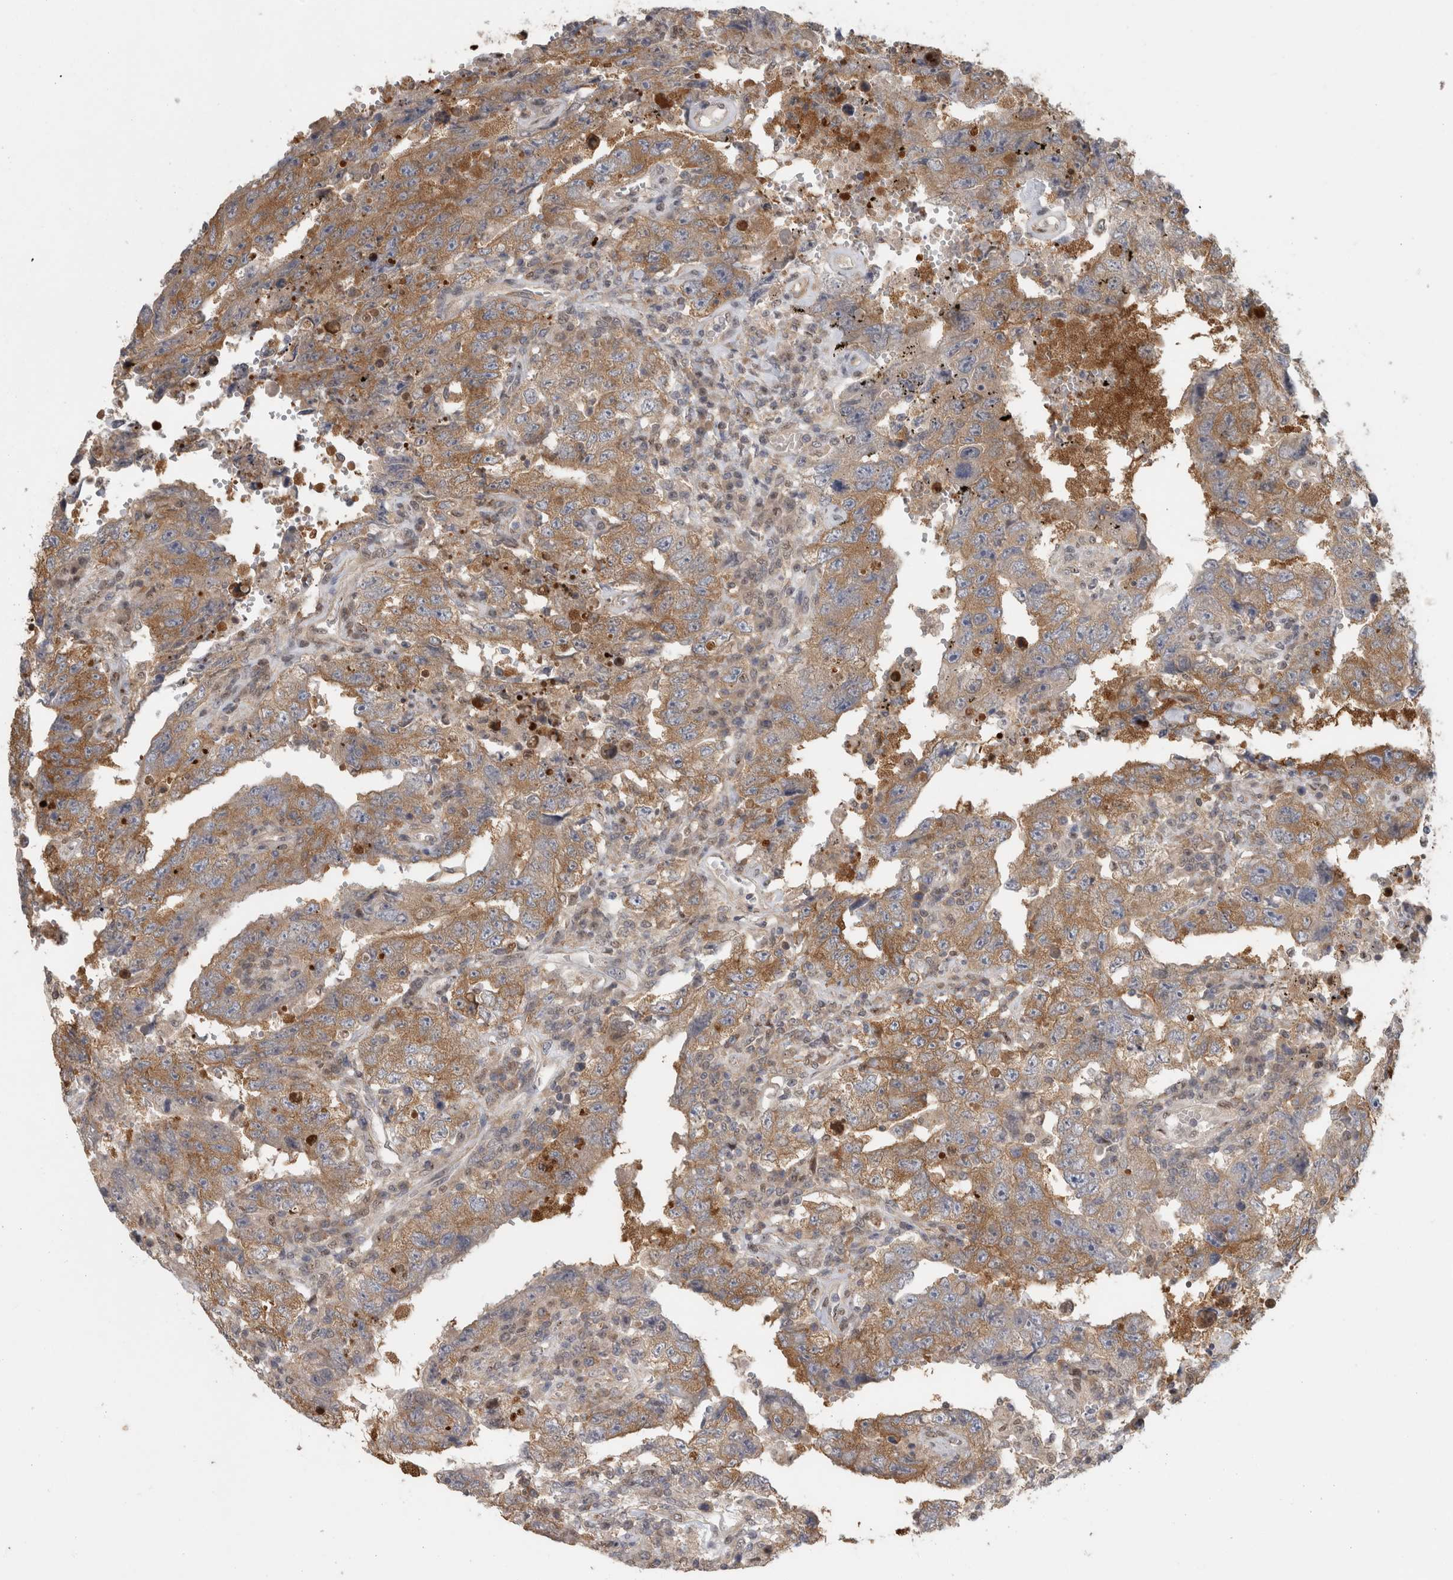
{"staining": {"intensity": "moderate", "quantity": ">75%", "location": "cytoplasmic/membranous"}, "tissue": "testis cancer", "cell_type": "Tumor cells", "image_type": "cancer", "snomed": [{"axis": "morphology", "description": "Carcinoma, Embryonal, NOS"}, {"axis": "topography", "description": "Testis"}], "caption": "High-power microscopy captured an immunohistochemistry histopathology image of testis cancer (embryonal carcinoma), revealing moderate cytoplasmic/membranous expression in approximately >75% of tumor cells.", "gene": "PIGP", "patient": {"sex": "male", "age": 26}}